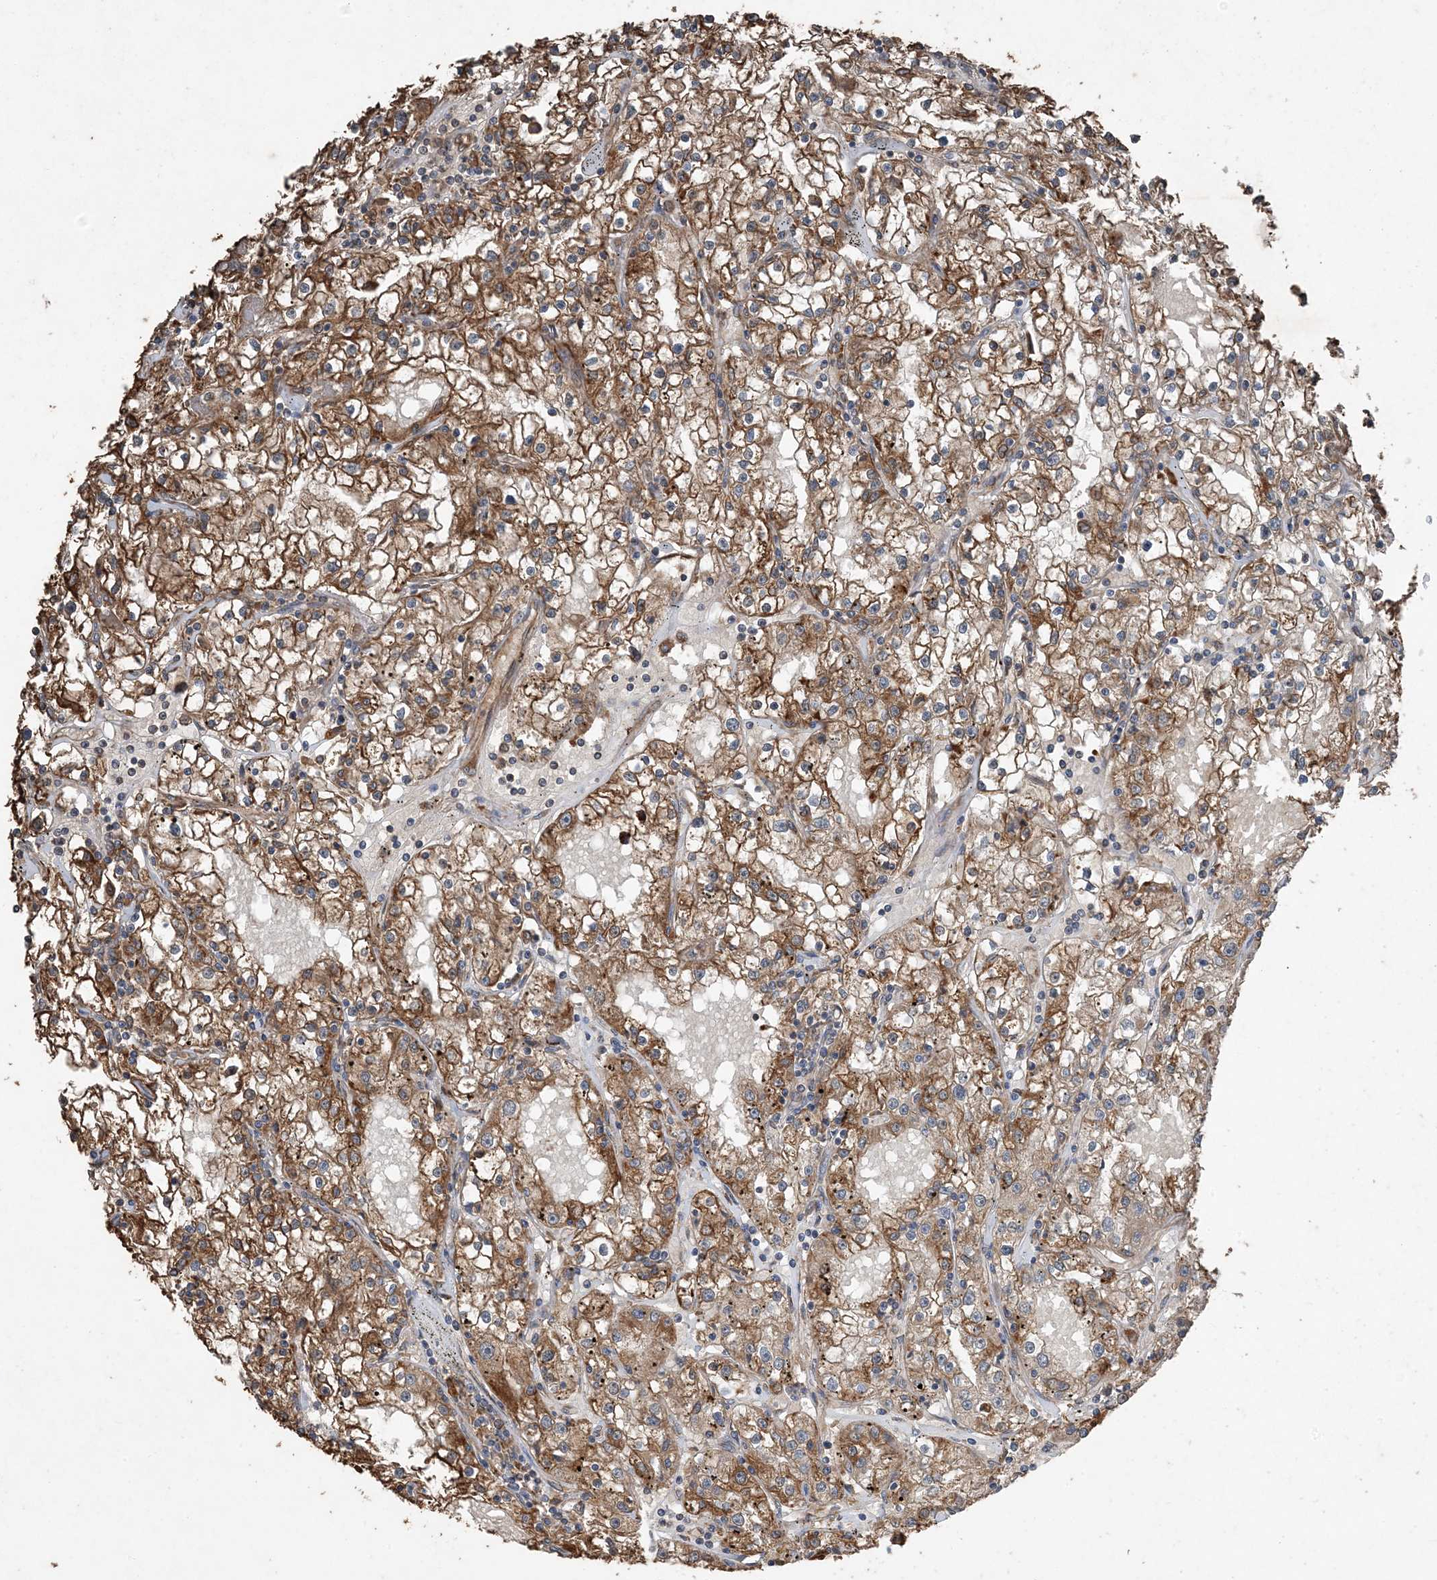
{"staining": {"intensity": "moderate", "quantity": ">75%", "location": "cytoplasmic/membranous"}, "tissue": "renal cancer", "cell_type": "Tumor cells", "image_type": "cancer", "snomed": [{"axis": "morphology", "description": "Adenocarcinoma, NOS"}, {"axis": "topography", "description": "Kidney"}], "caption": "The micrograph exhibits immunohistochemical staining of adenocarcinoma (renal). There is moderate cytoplasmic/membranous staining is identified in about >75% of tumor cells.", "gene": "PDIA6", "patient": {"sex": "male", "age": 56}}